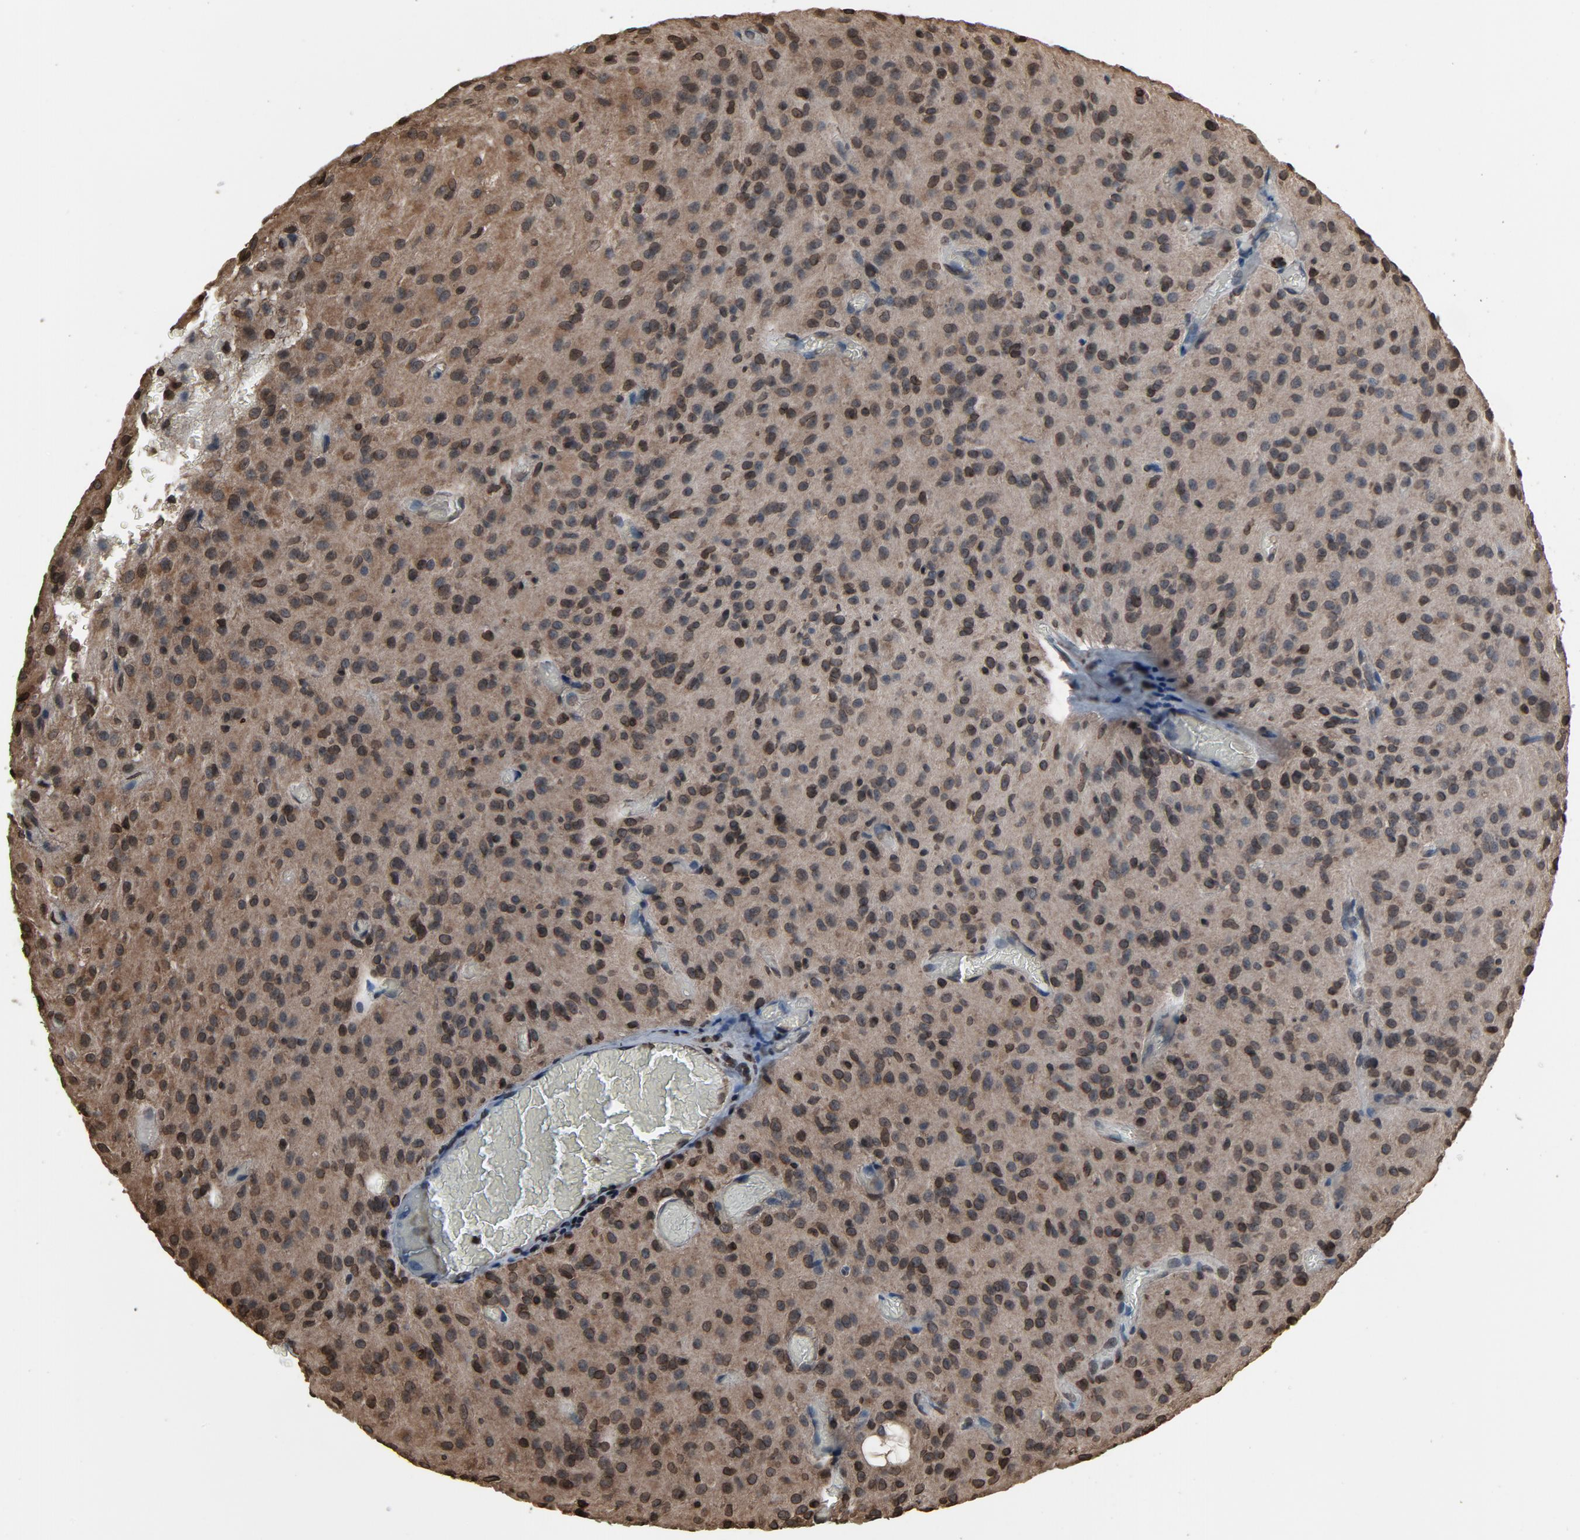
{"staining": {"intensity": "weak", "quantity": "25%-75%", "location": "cytoplasmic/membranous,nuclear"}, "tissue": "glioma", "cell_type": "Tumor cells", "image_type": "cancer", "snomed": [{"axis": "morphology", "description": "Glioma, malignant, High grade"}, {"axis": "topography", "description": "Brain"}], "caption": "A high-resolution photomicrograph shows IHC staining of glioma, which demonstrates weak cytoplasmic/membranous and nuclear expression in about 25%-75% of tumor cells. Using DAB (brown) and hematoxylin (blue) stains, captured at high magnification using brightfield microscopy.", "gene": "UBE2D1", "patient": {"sex": "female", "age": 59}}